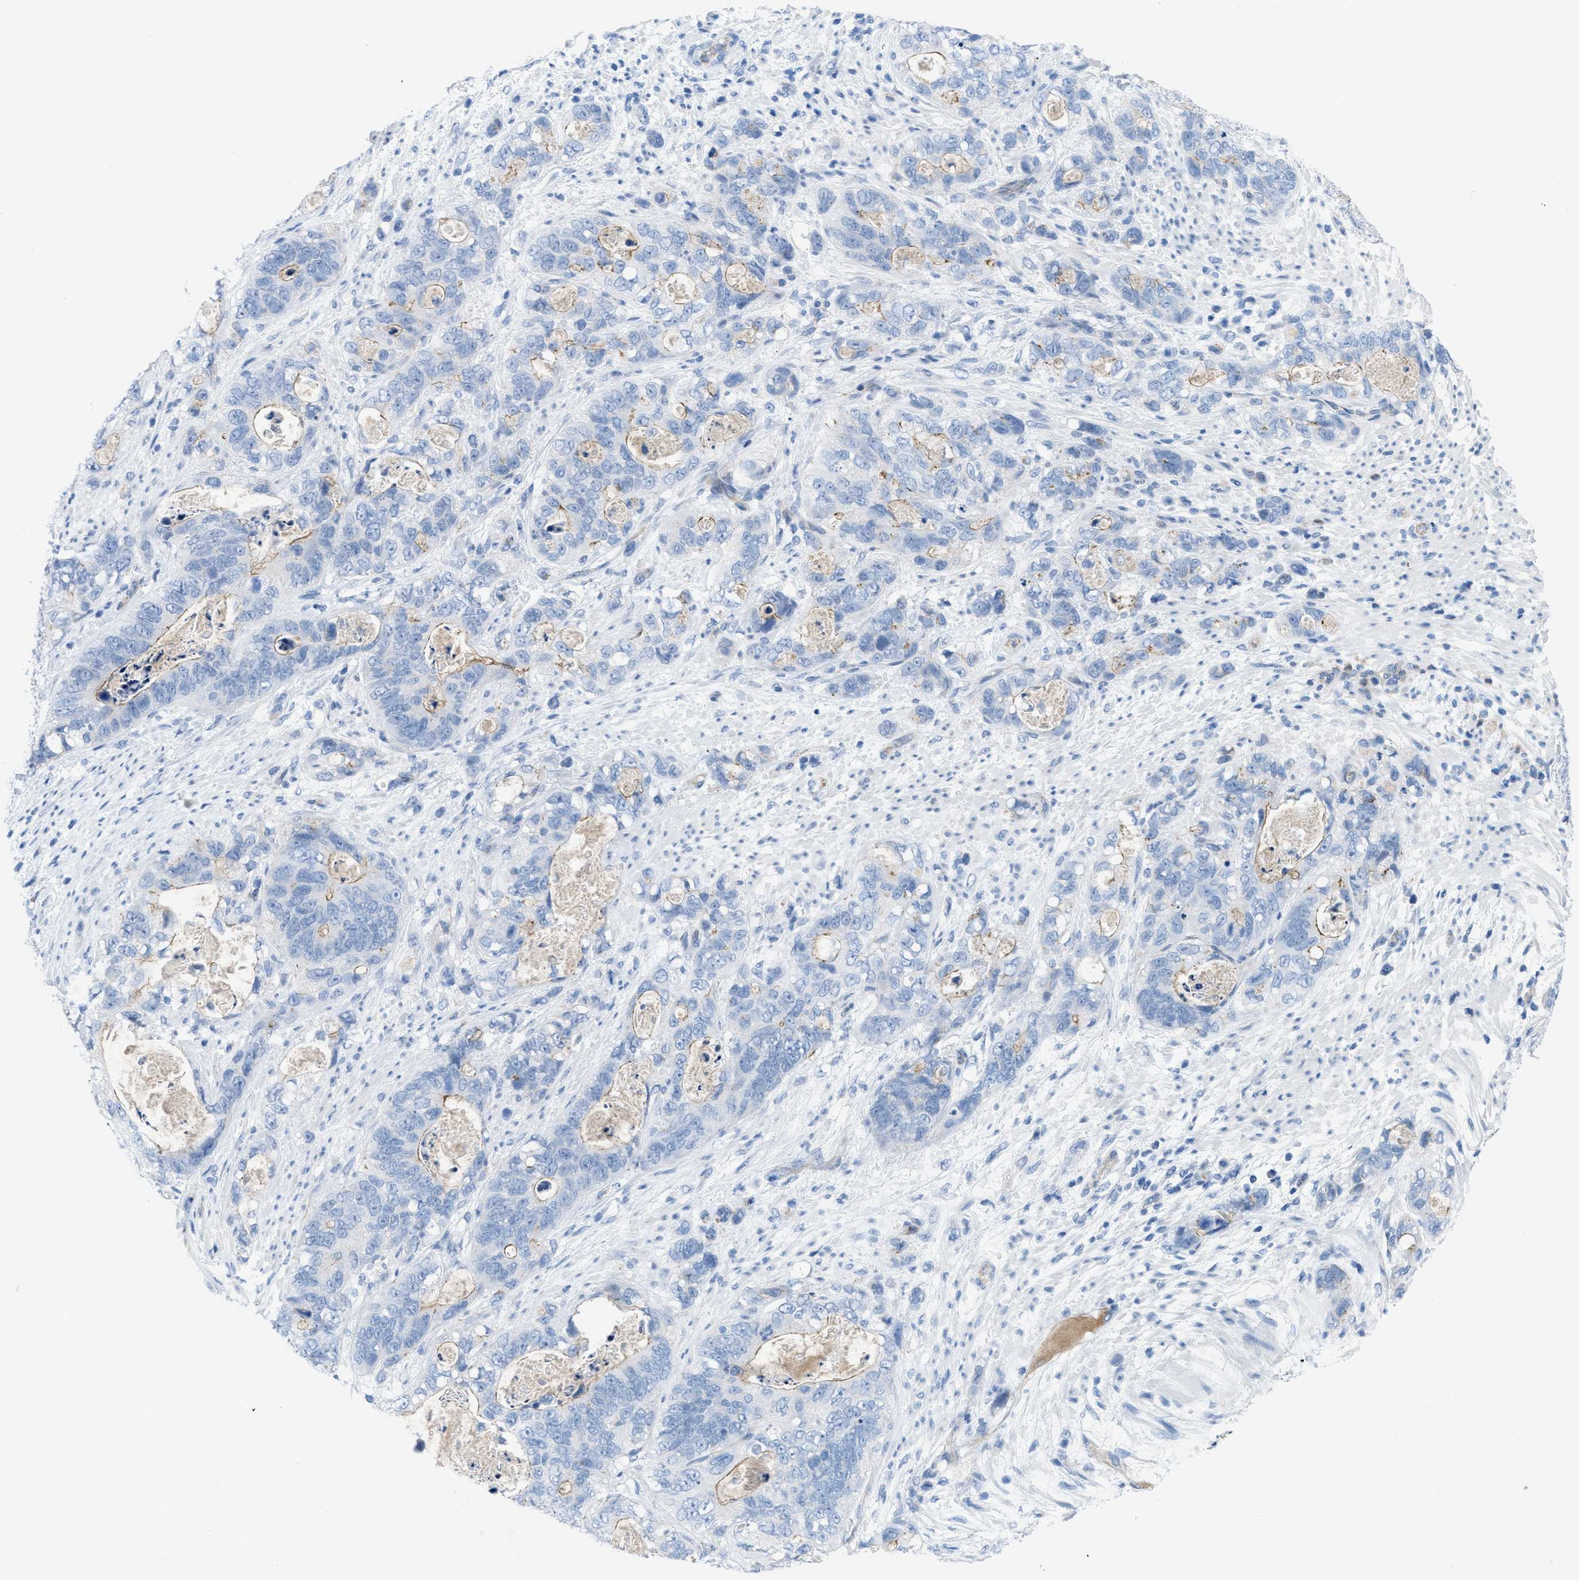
{"staining": {"intensity": "weak", "quantity": "<25%", "location": "cytoplasmic/membranous"}, "tissue": "stomach cancer", "cell_type": "Tumor cells", "image_type": "cancer", "snomed": [{"axis": "morphology", "description": "Normal tissue, NOS"}, {"axis": "morphology", "description": "Adenocarcinoma, NOS"}, {"axis": "topography", "description": "Stomach"}], "caption": "This is an immunohistochemistry micrograph of human stomach adenocarcinoma. There is no expression in tumor cells.", "gene": "CRB3", "patient": {"sex": "female", "age": 89}}